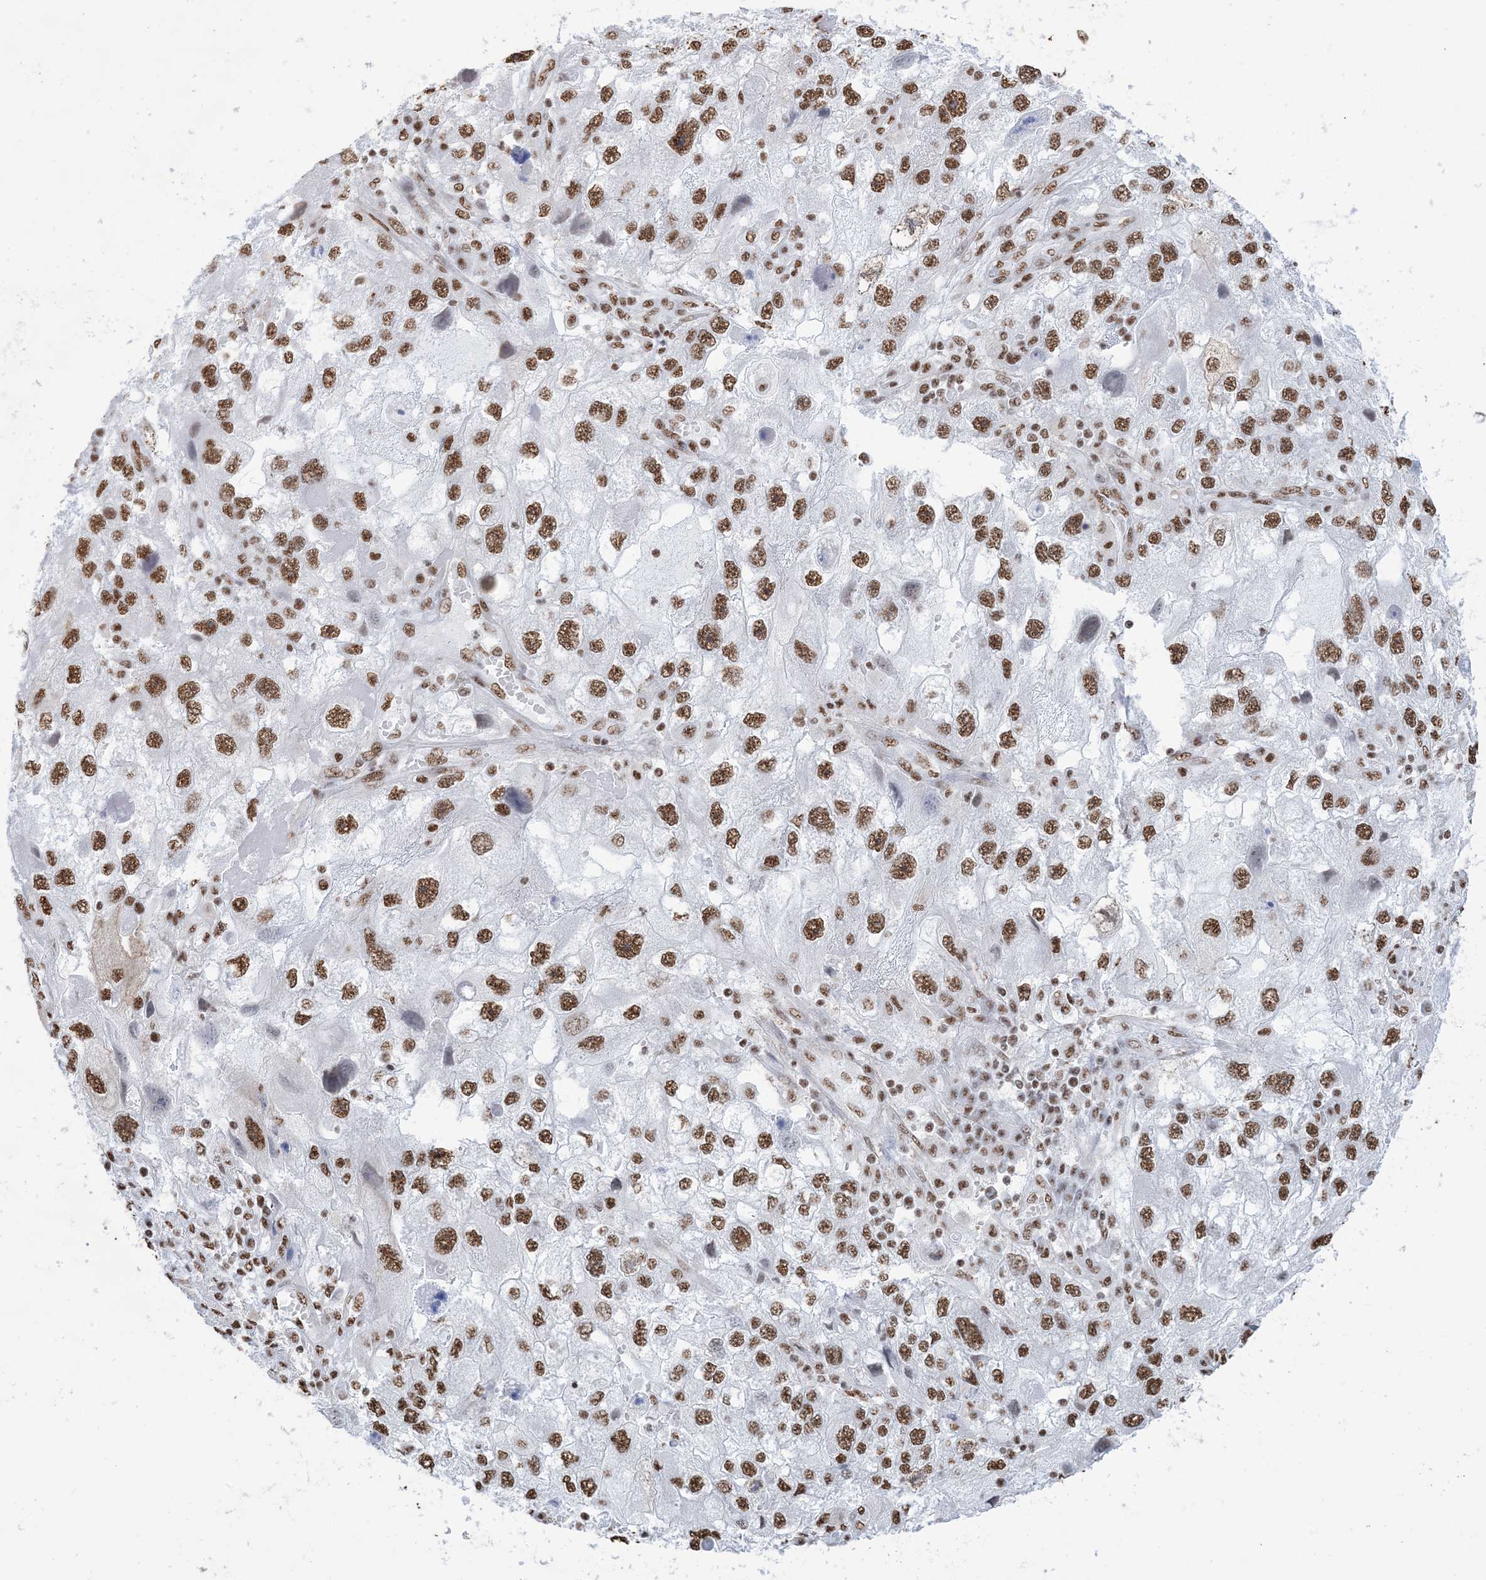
{"staining": {"intensity": "strong", "quantity": ">75%", "location": "nuclear"}, "tissue": "endometrial cancer", "cell_type": "Tumor cells", "image_type": "cancer", "snomed": [{"axis": "morphology", "description": "Adenocarcinoma, NOS"}, {"axis": "topography", "description": "Endometrium"}], "caption": "Immunohistochemical staining of human endometrial adenocarcinoma displays strong nuclear protein expression in approximately >75% of tumor cells. (brown staining indicates protein expression, while blue staining denotes nuclei).", "gene": "ZNF792", "patient": {"sex": "female", "age": 49}}